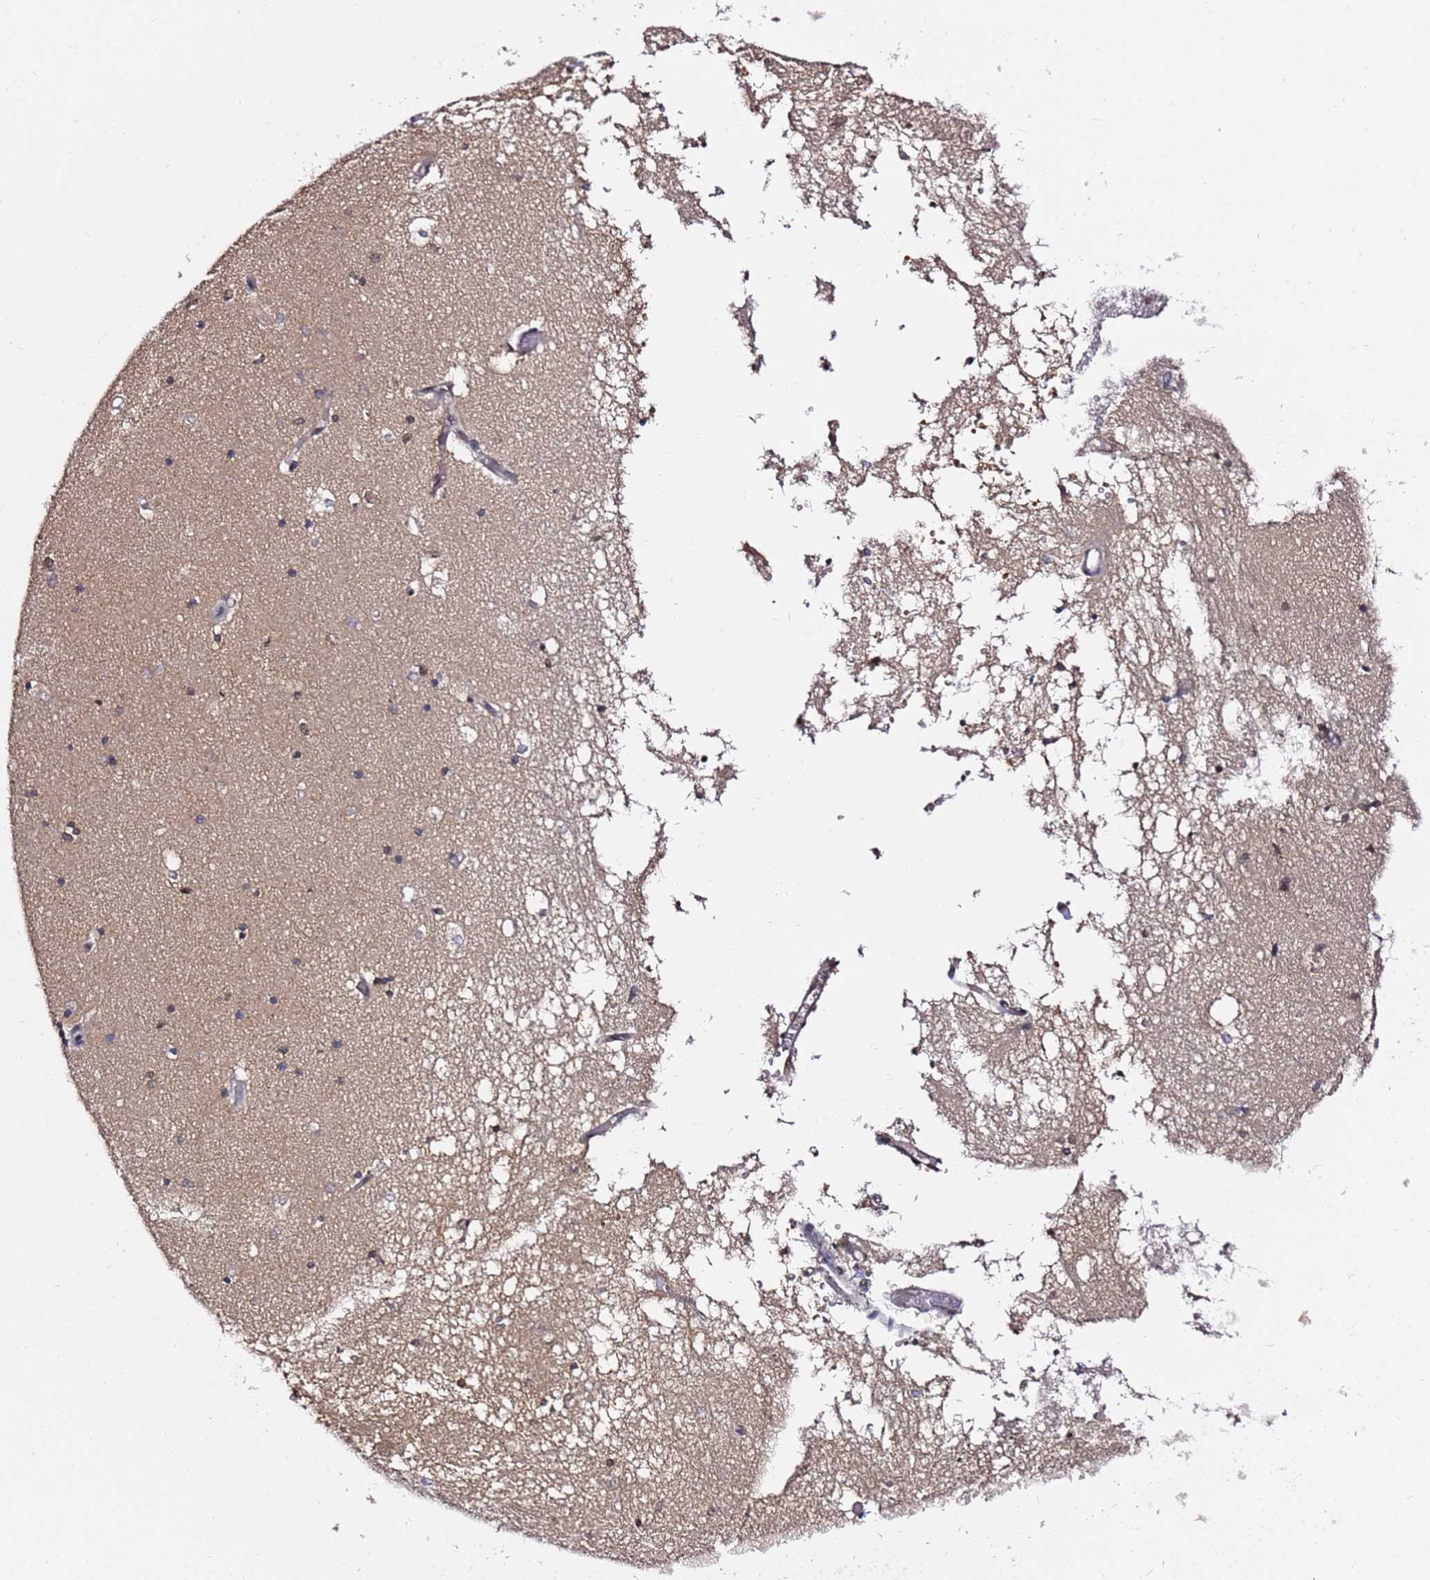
{"staining": {"intensity": "weak", "quantity": "25%-75%", "location": "cytoplasmic/membranous"}, "tissue": "hippocampus", "cell_type": "Glial cells", "image_type": "normal", "snomed": [{"axis": "morphology", "description": "Normal tissue, NOS"}, {"axis": "topography", "description": "Hippocampus"}], "caption": "Immunohistochemistry of unremarkable human hippocampus exhibits low levels of weak cytoplasmic/membranous staining in approximately 25%-75% of glial cells.", "gene": "RGS18", "patient": {"sex": "male", "age": 45}}